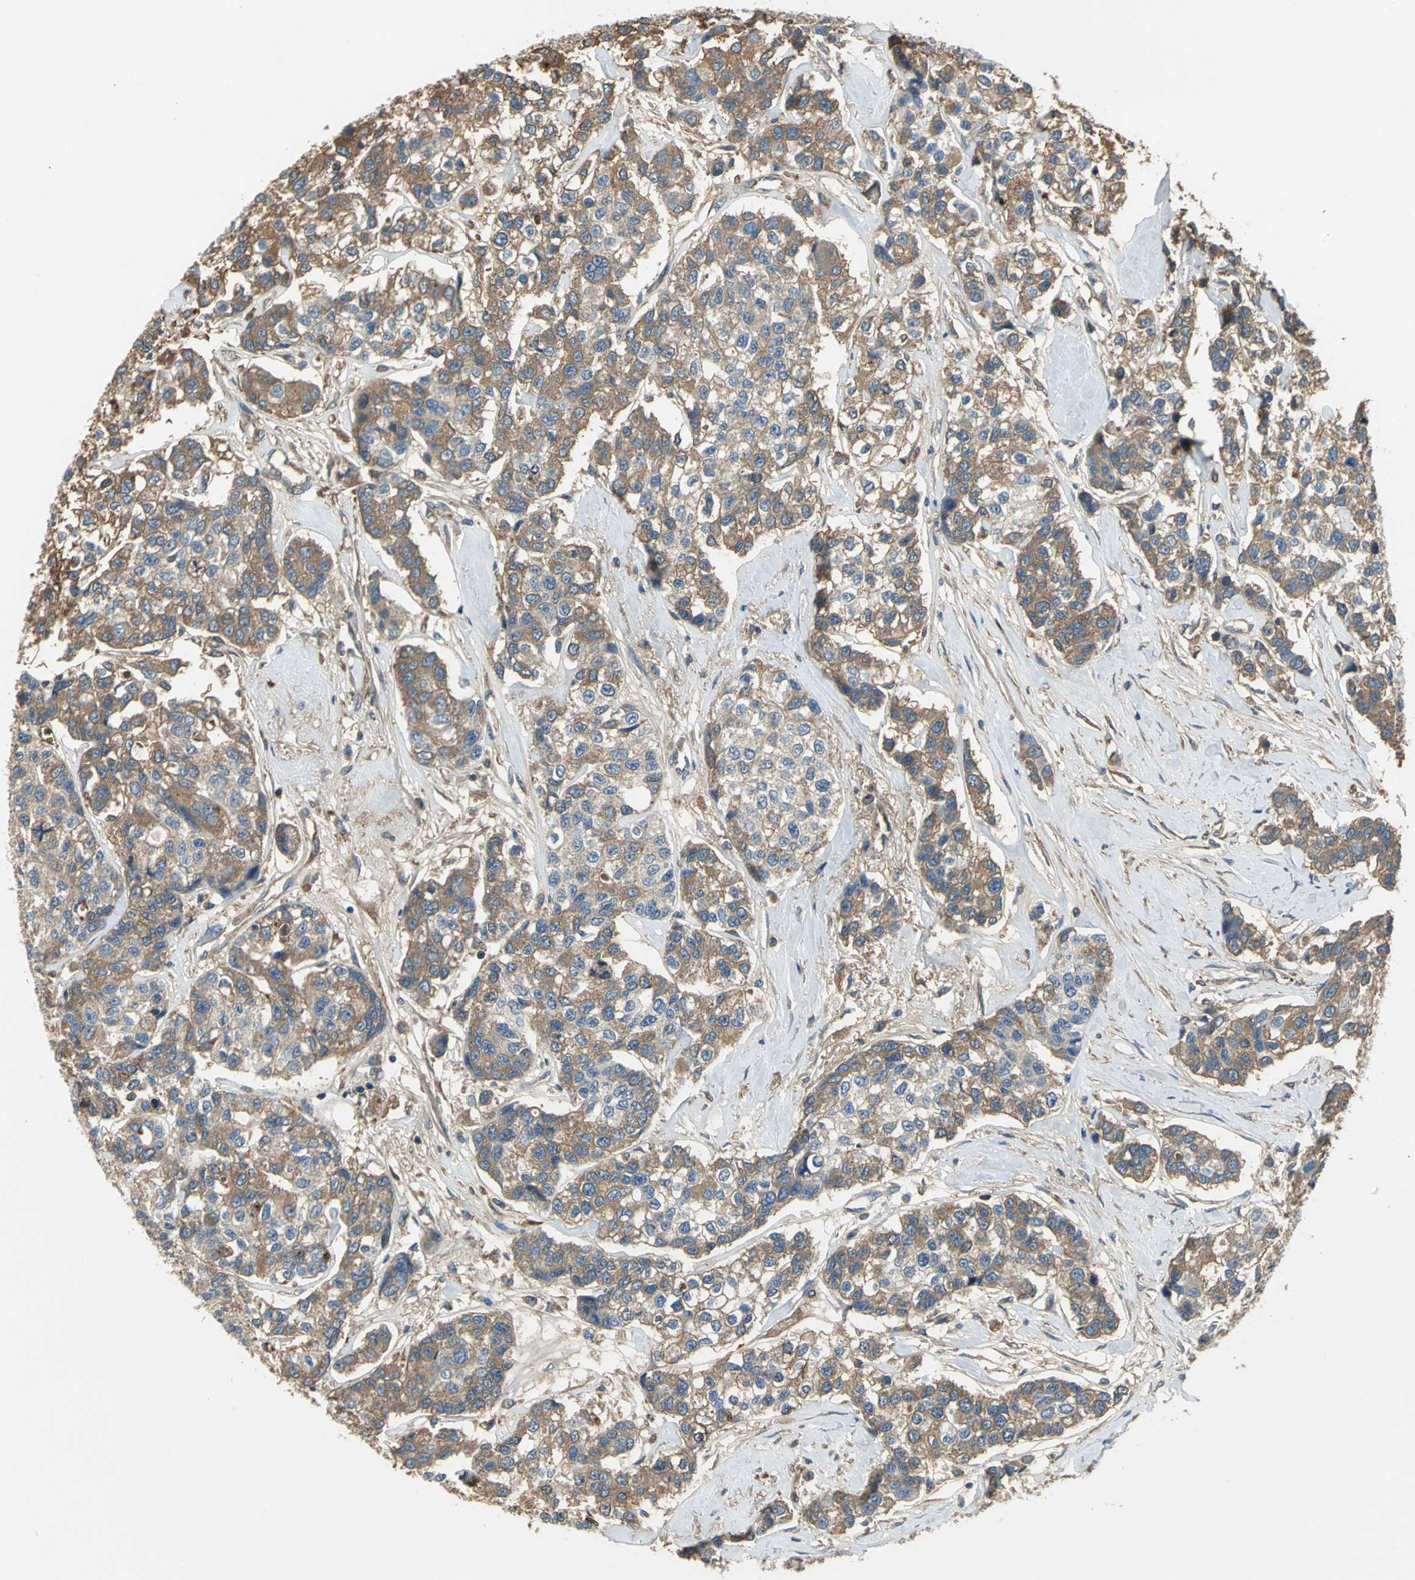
{"staining": {"intensity": "strong", "quantity": ">75%", "location": "cytoplasmic/membranous"}, "tissue": "breast cancer", "cell_type": "Tumor cells", "image_type": "cancer", "snomed": [{"axis": "morphology", "description": "Duct carcinoma"}, {"axis": "topography", "description": "Breast"}], "caption": "Protein staining of breast cancer tissue exhibits strong cytoplasmic/membranous expression in about >75% of tumor cells.", "gene": "TREM1", "patient": {"sex": "female", "age": 51}}